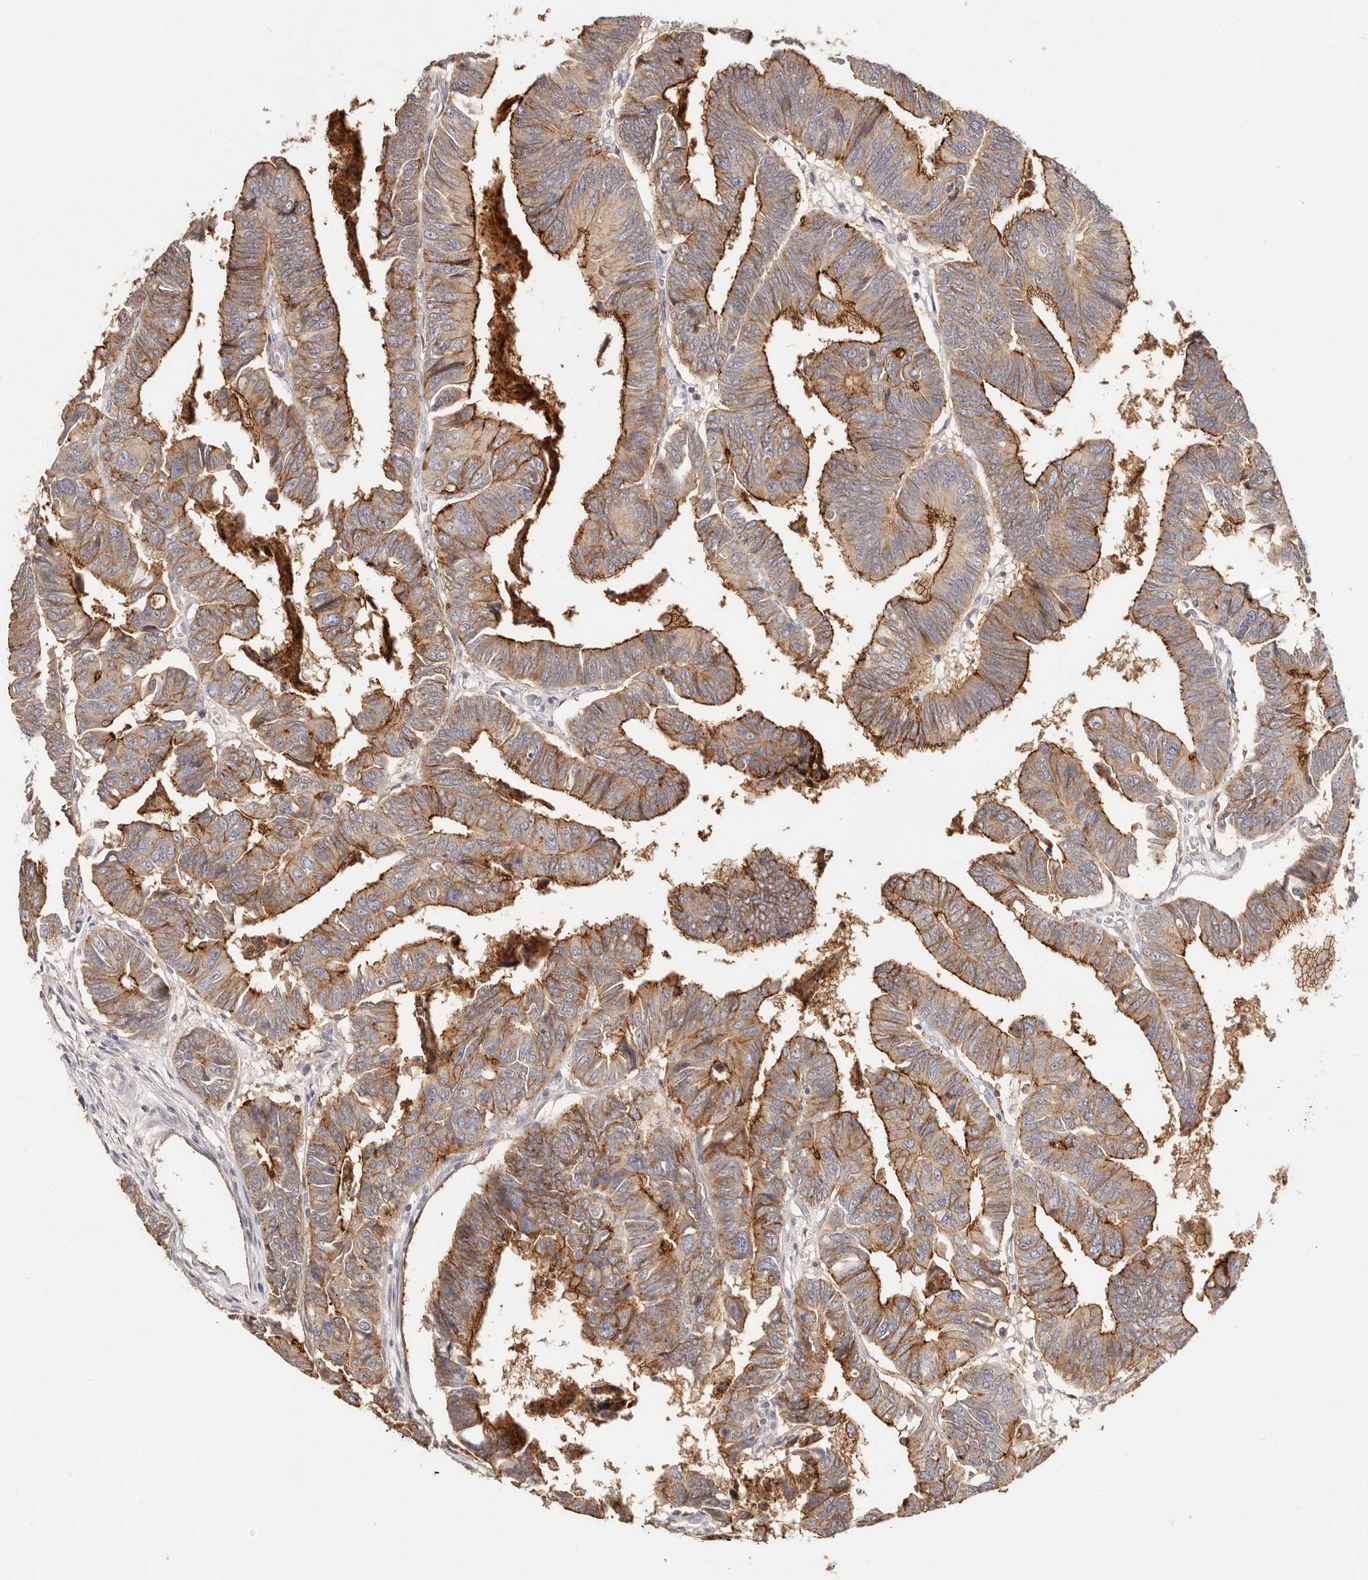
{"staining": {"intensity": "moderate", "quantity": "25%-75%", "location": "cytoplasmic/membranous"}, "tissue": "colorectal cancer", "cell_type": "Tumor cells", "image_type": "cancer", "snomed": [{"axis": "morphology", "description": "Adenocarcinoma, NOS"}, {"axis": "topography", "description": "Rectum"}], "caption": "IHC (DAB (3,3'-diaminobenzidine)) staining of human colorectal cancer displays moderate cytoplasmic/membranous protein expression in about 25%-75% of tumor cells. The staining was performed using DAB, with brown indicating positive protein expression. Nuclei are stained blue with hematoxylin.", "gene": "CXADR", "patient": {"sex": "female", "age": 65}}